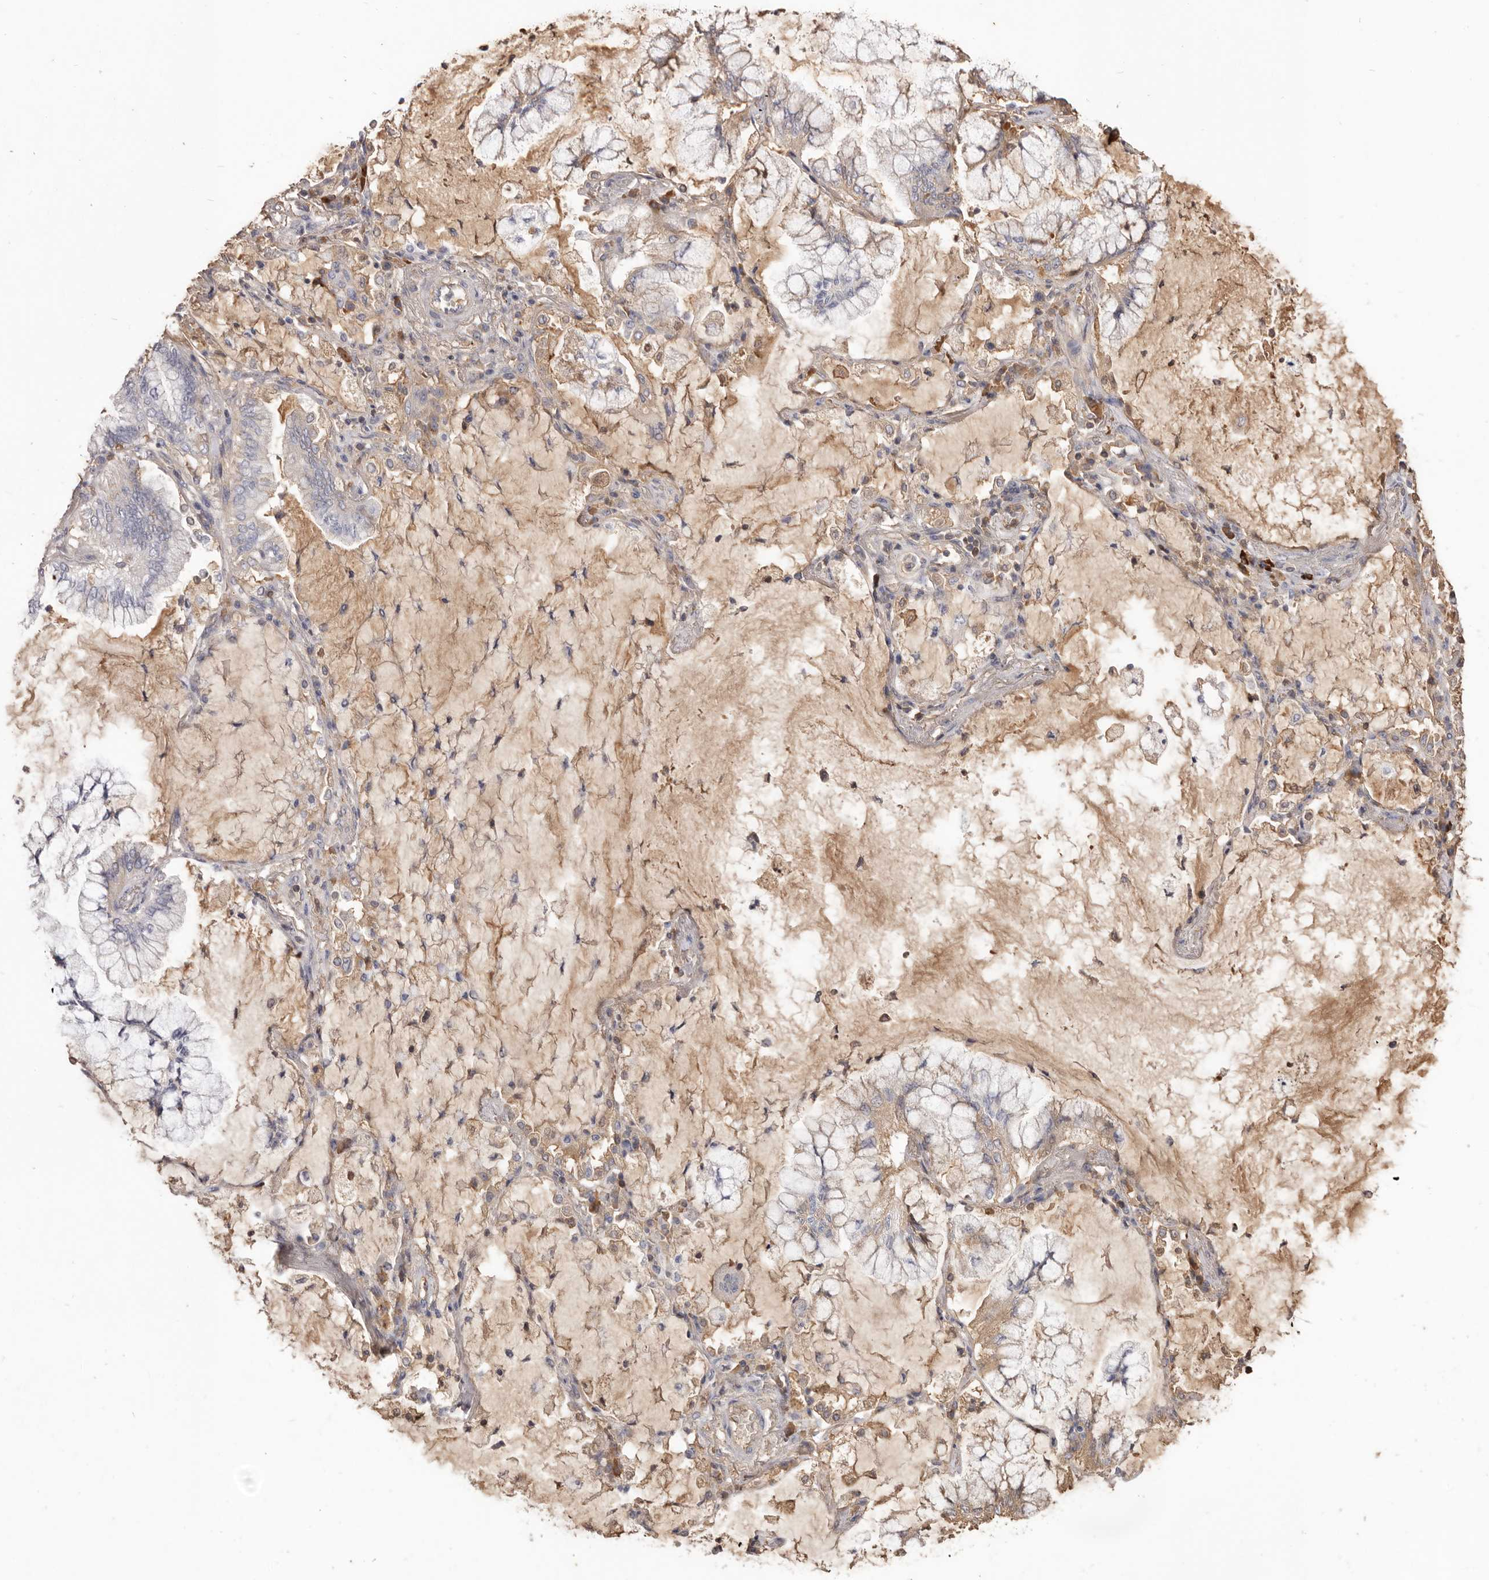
{"staining": {"intensity": "negative", "quantity": "none", "location": "none"}, "tissue": "lung cancer", "cell_type": "Tumor cells", "image_type": "cancer", "snomed": [{"axis": "morphology", "description": "Adenocarcinoma, NOS"}, {"axis": "topography", "description": "Lung"}], "caption": "An immunohistochemistry histopathology image of lung cancer is shown. There is no staining in tumor cells of lung cancer.", "gene": "HCAR2", "patient": {"sex": "female", "age": 70}}